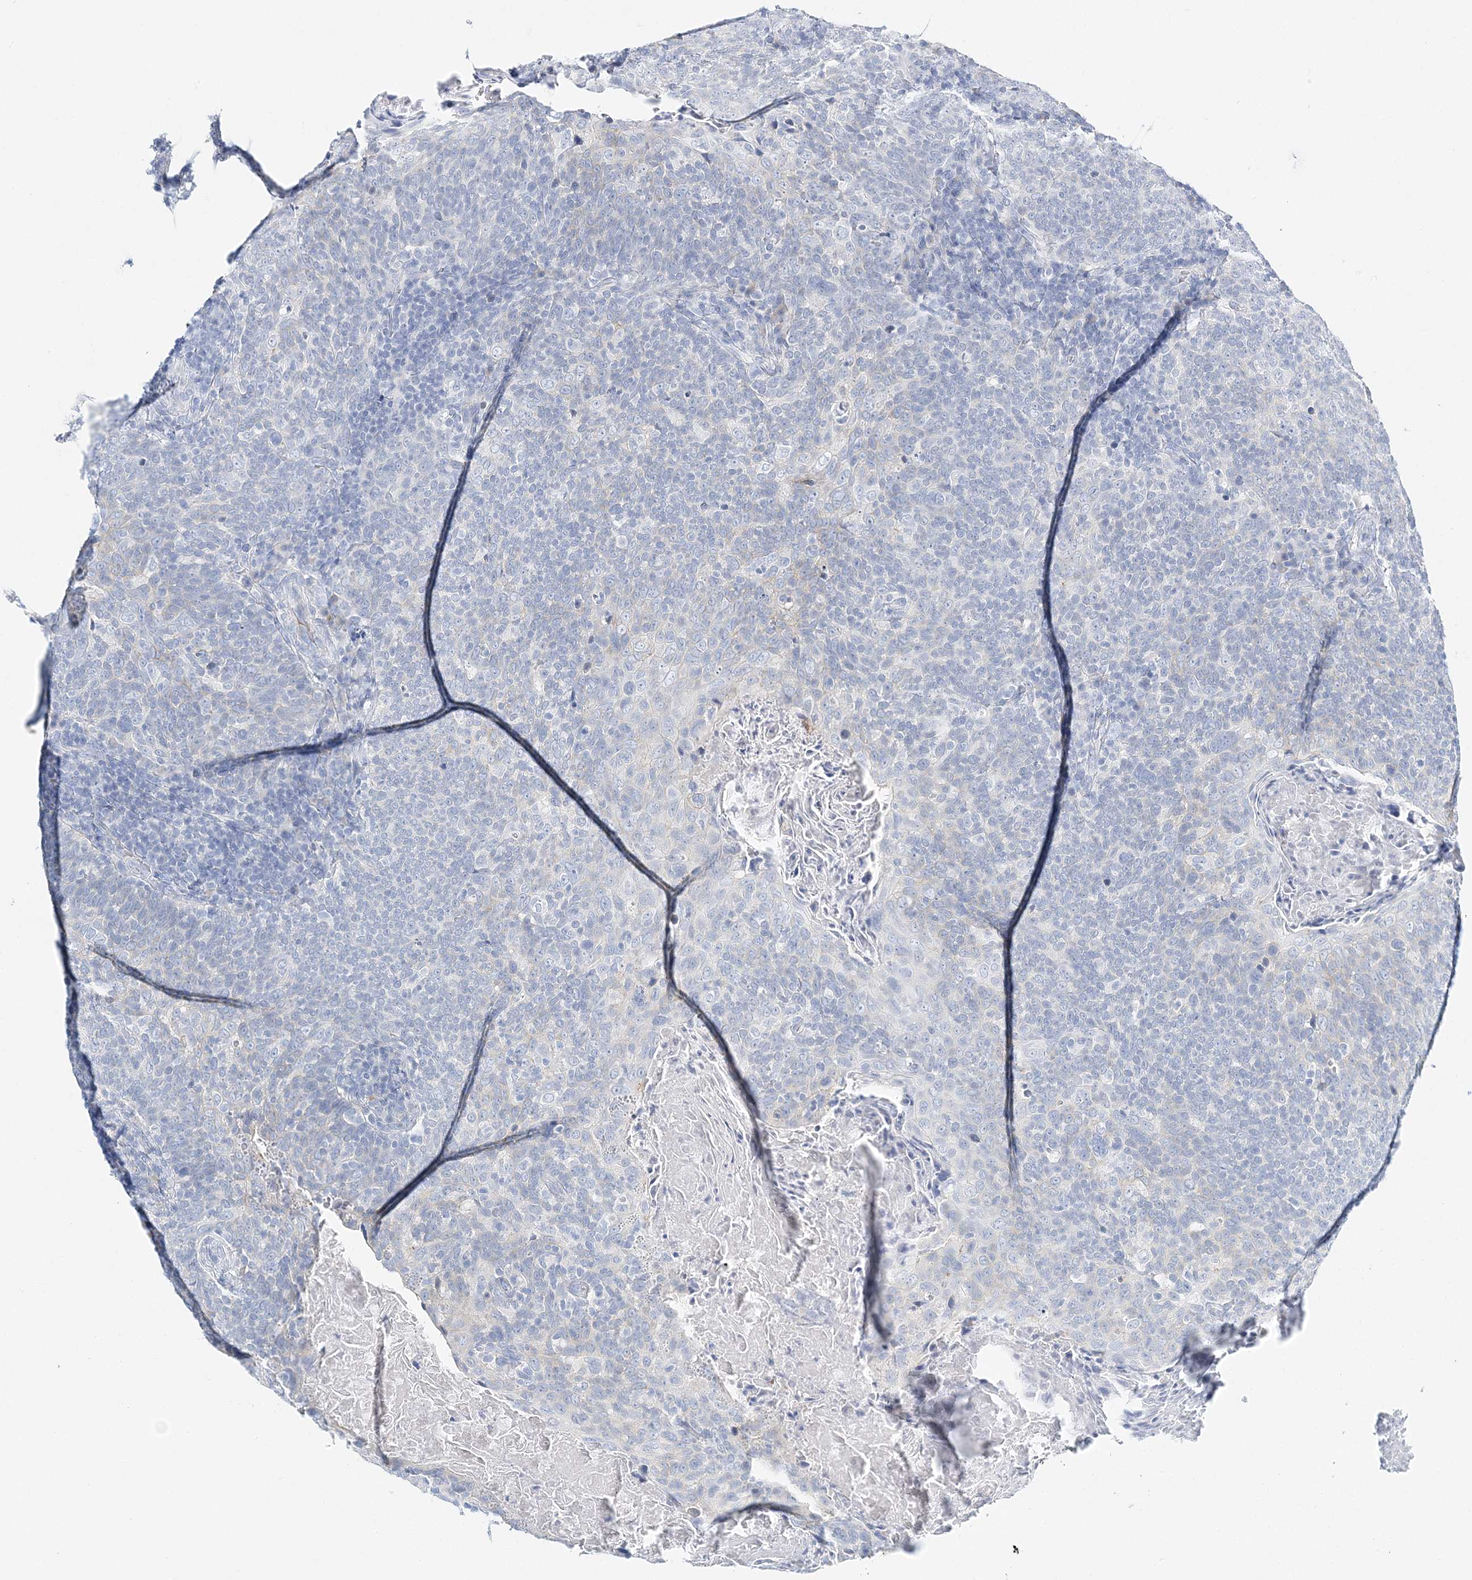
{"staining": {"intensity": "negative", "quantity": "none", "location": "none"}, "tissue": "head and neck cancer", "cell_type": "Tumor cells", "image_type": "cancer", "snomed": [{"axis": "morphology", "description": "Squamous cell carcinoma, NOS"}, {"axis": "morphology", "description": "Squamous cell carcinoma, metastatic, NOS"}, {"axis": "topography", "description": "Lymph node"}, {"axis": "topography", "description": "Head-Neck"}], "caption": "The immunohistochemistry photomicrograph has no significant staining in tumor cells of squamous cell carcinoma (head and neck) tissue. Brightfield microscopy of IHC stained with DAB (brown) and hematoxylin (blue), captured at high magnification.", "gene": "VILL", "patient": {"sex": "male", "age": 62}}